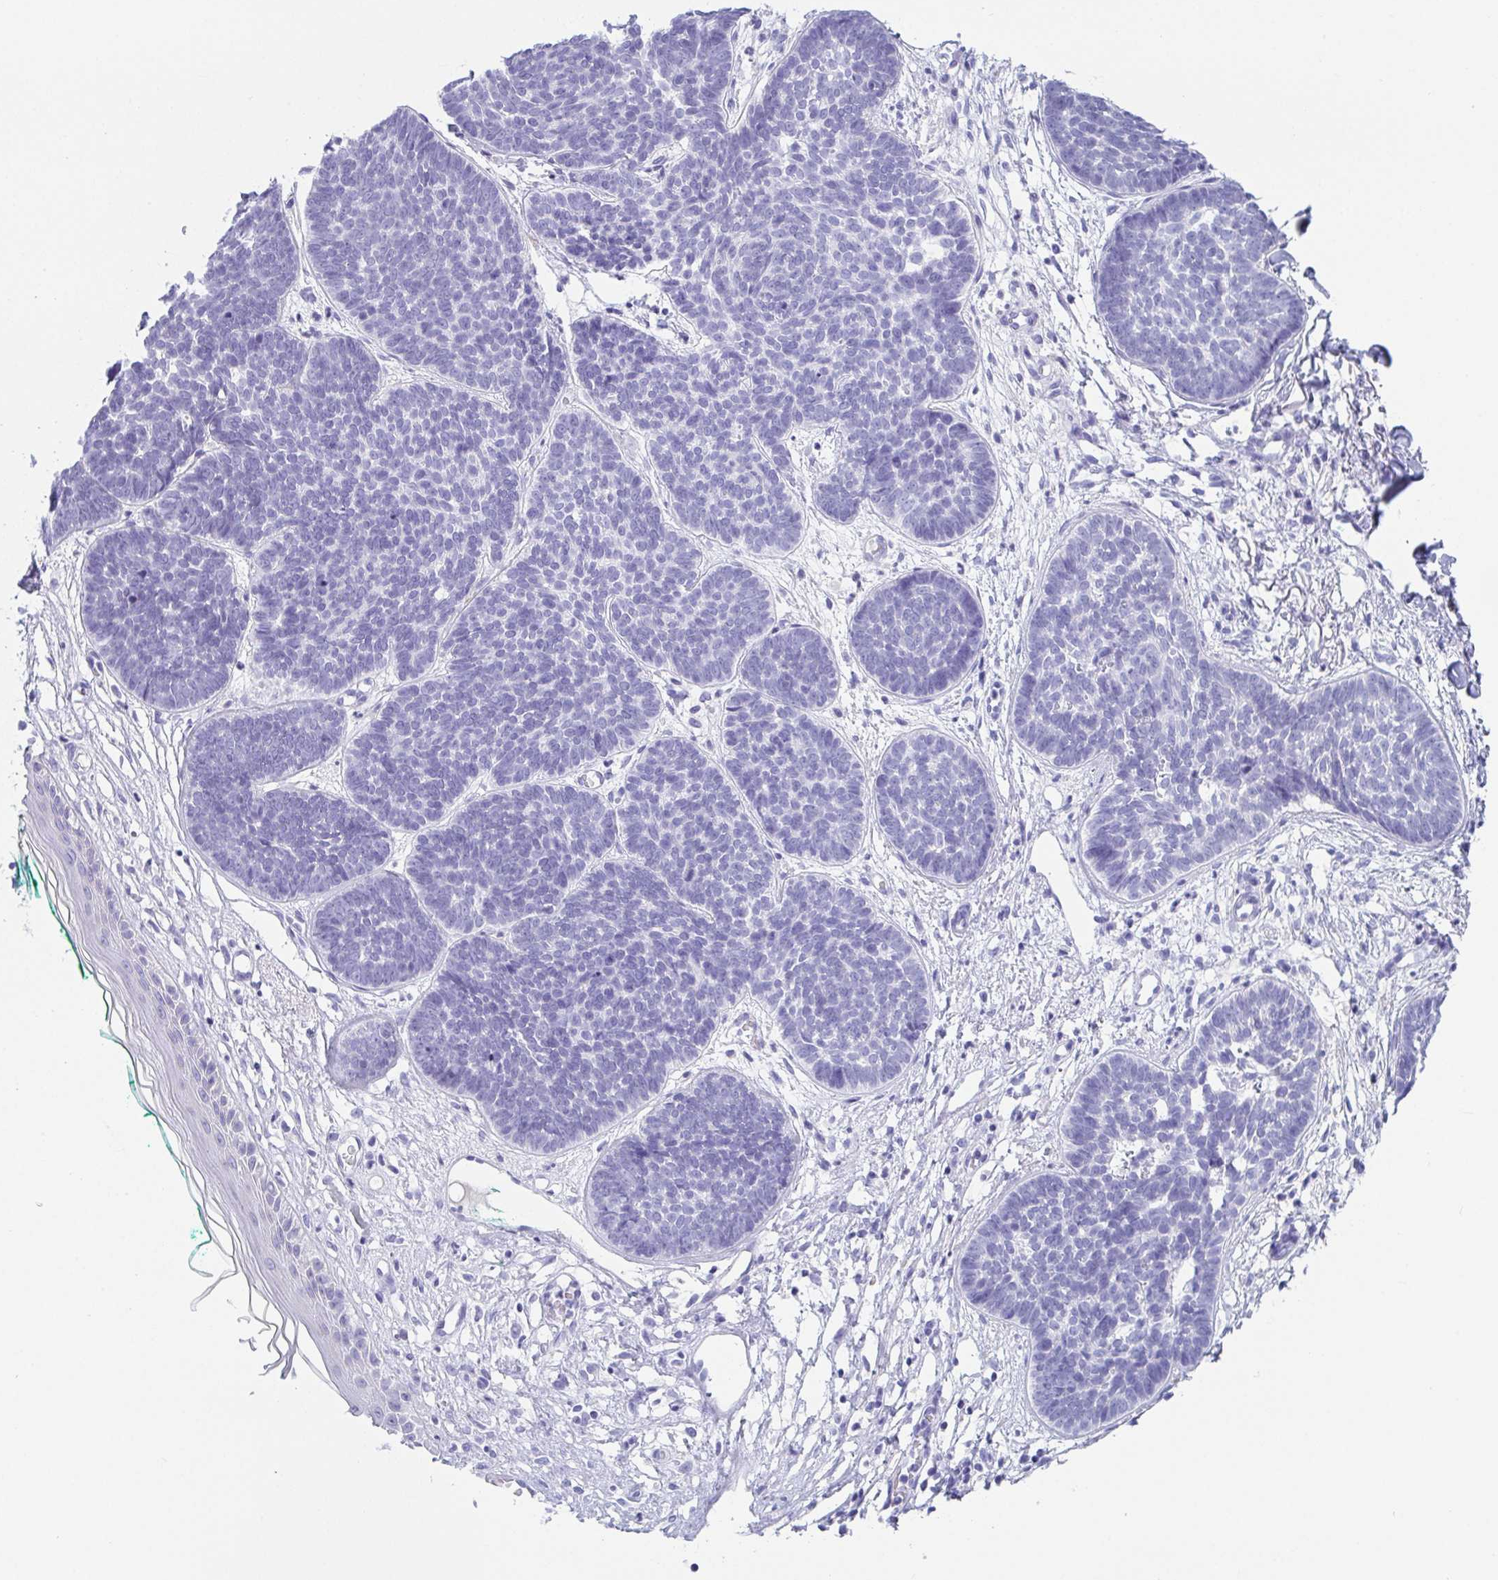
{"staining": {"intensity": "negative", "quantity": "none", "location": "none"}, "tissue": "skin cancer", "cell_type": "Tumor cells", "image_type": "cancer", "snomed": [{"axis": "morphology", "description": "Basal cell carcinoma"}, {"axis": "topography", "description": "Skin"}, {"axis": "topography", "description": "Skin of neck"}, {"axis": "topography", "description": "Skin of shoulder"}, {"axis": "topography", "description": "Skin of back"}], "caption": "This is an IHC image of human skin basal cell carcinoma. There is no staining in tumor cells.", "gene": "PLA2G1B", "patient": {"sex": "male", "age": 80}}